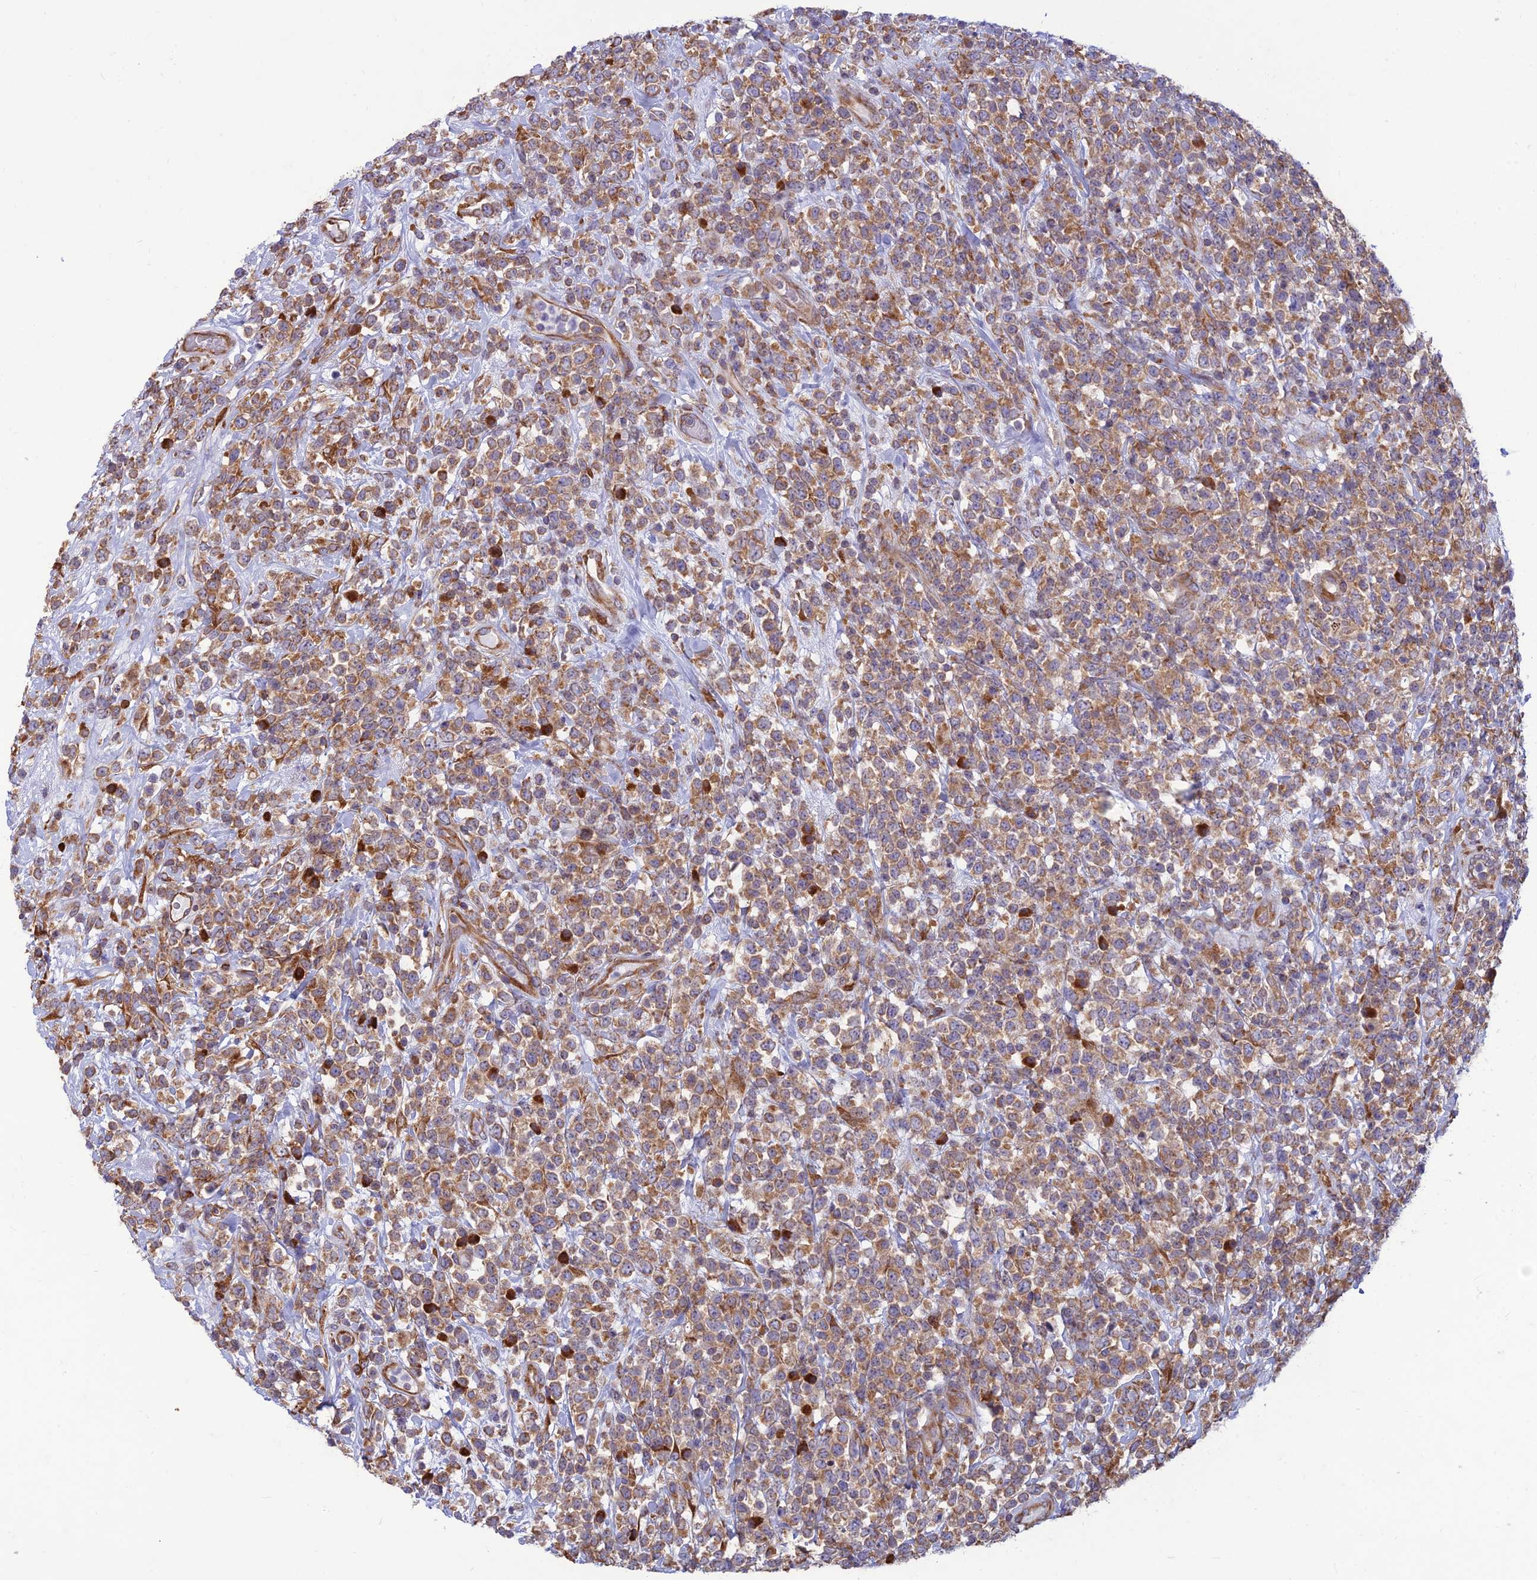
{"staining": {"intensity": "moderate", "quantity": ">75%", "location": "cytoplasmic/membranous"}, "tissue": "lymphoma", "cell_type": "Tumor cells", "image_type": "cancer", "snomed": [{"axis": "morphology", "description": "Malignant lymphoma, non-Hodgkin's type, High grade"}, {"axis": "topography", "description": "Colon"}], "caption": "Immunohistochemical staining of human high-grade malignant lymphoma, non-Hodgkin's type exhibits moderate cytoplasmic/membranous protein staining in approximately >75% of tumor cells.", "gene": "RPL17-C18orf32", "patient": {"sex": "female", "age": 53}}